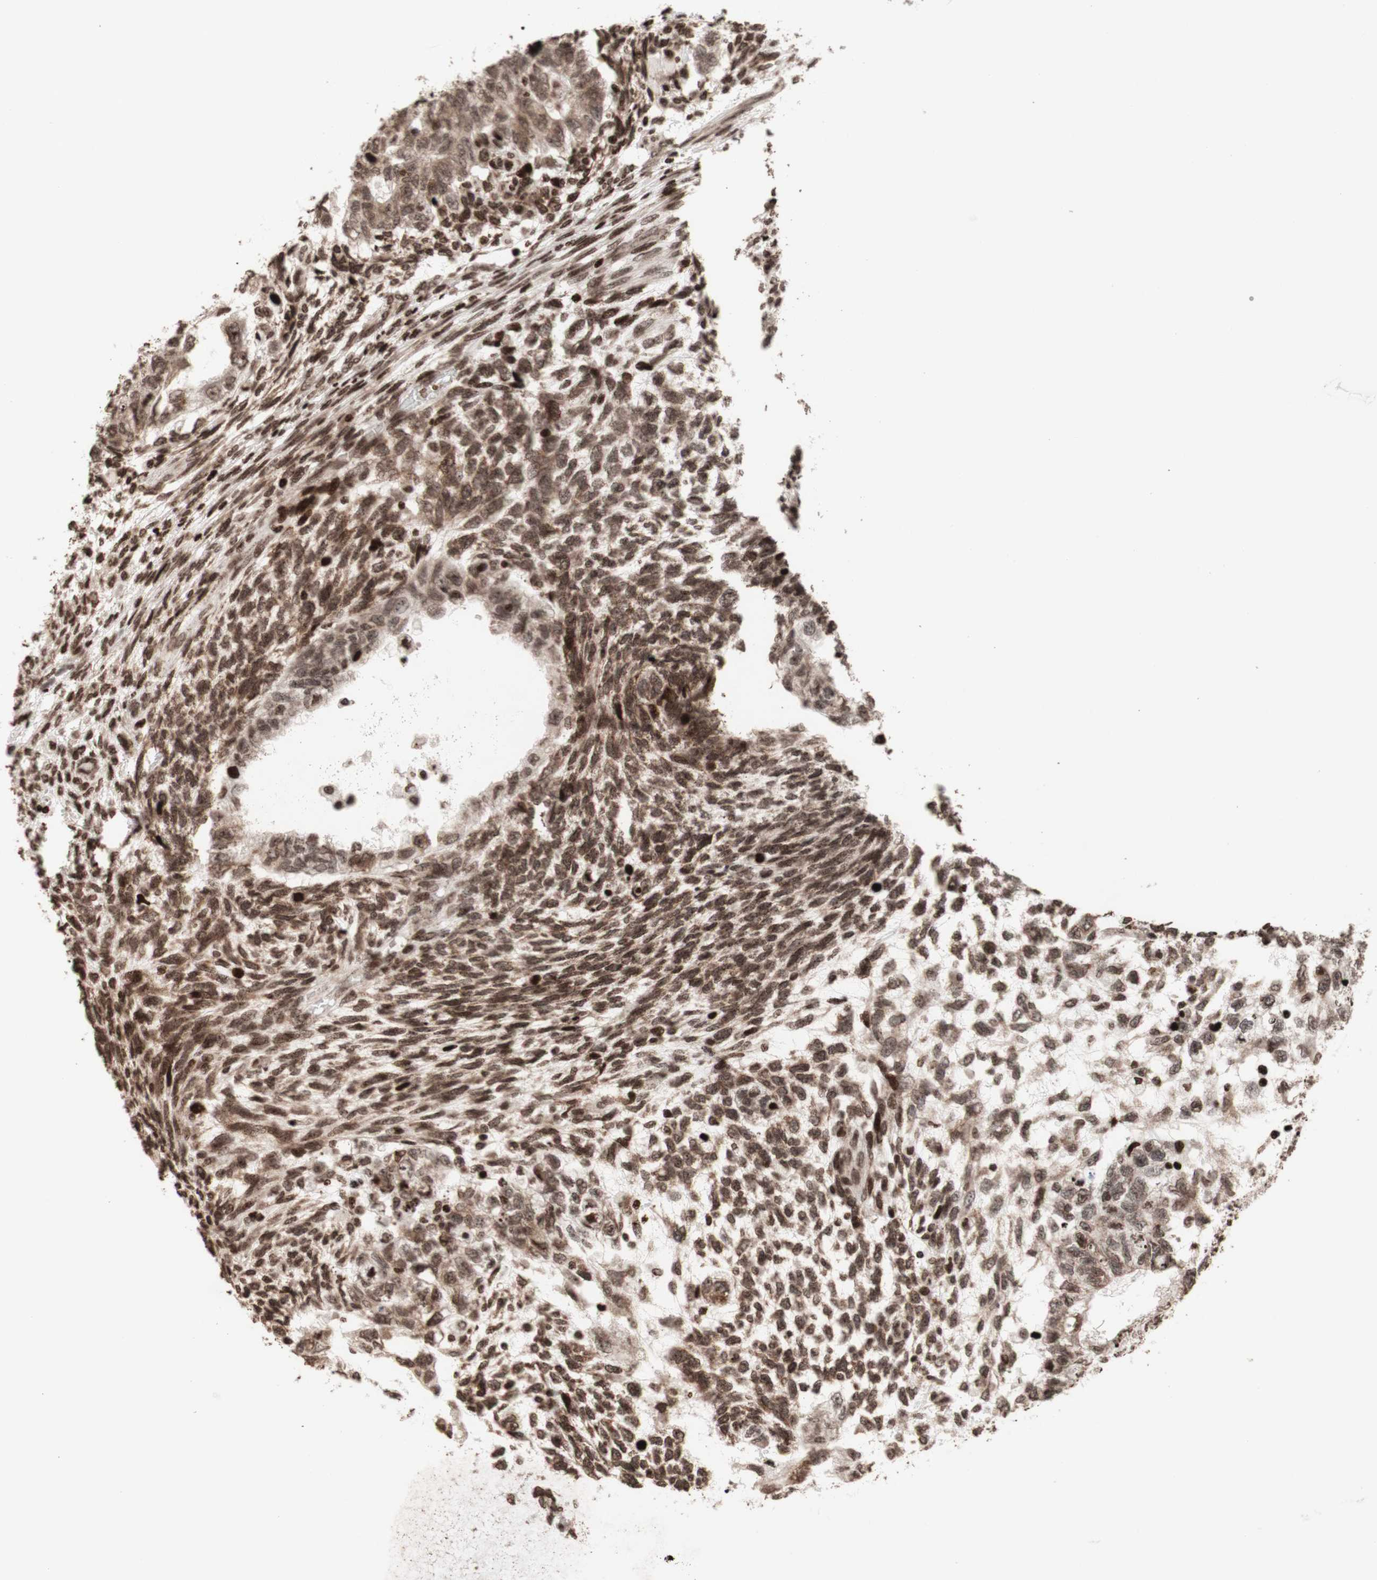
{"staining": {"intensity": "weak", "quantity": ">75%", "location": "cytoplasmic/membranous,nuclear"}, "tissue": "testis cancer", "cell_type": "Tumor cells", "image_type": "cancer", "snomed": [{"axis": "morphology", "description": "Normal tissue, NOS"}, {"axis": "morphology", "description": "Carcinoma, Embryonal, NOS"}, {"axis": "topography", "description": "Testis"}], "caption": "Approximately >75% of tumor cells in human testis embryonal carcinoma demonstrate weak cytoplasmic/membranous and nuclear protein positivity as visualized by brown immunohistochemical staining.", "gene": "NCAPD2", "patient": {"sex": "male", "age": 36}}